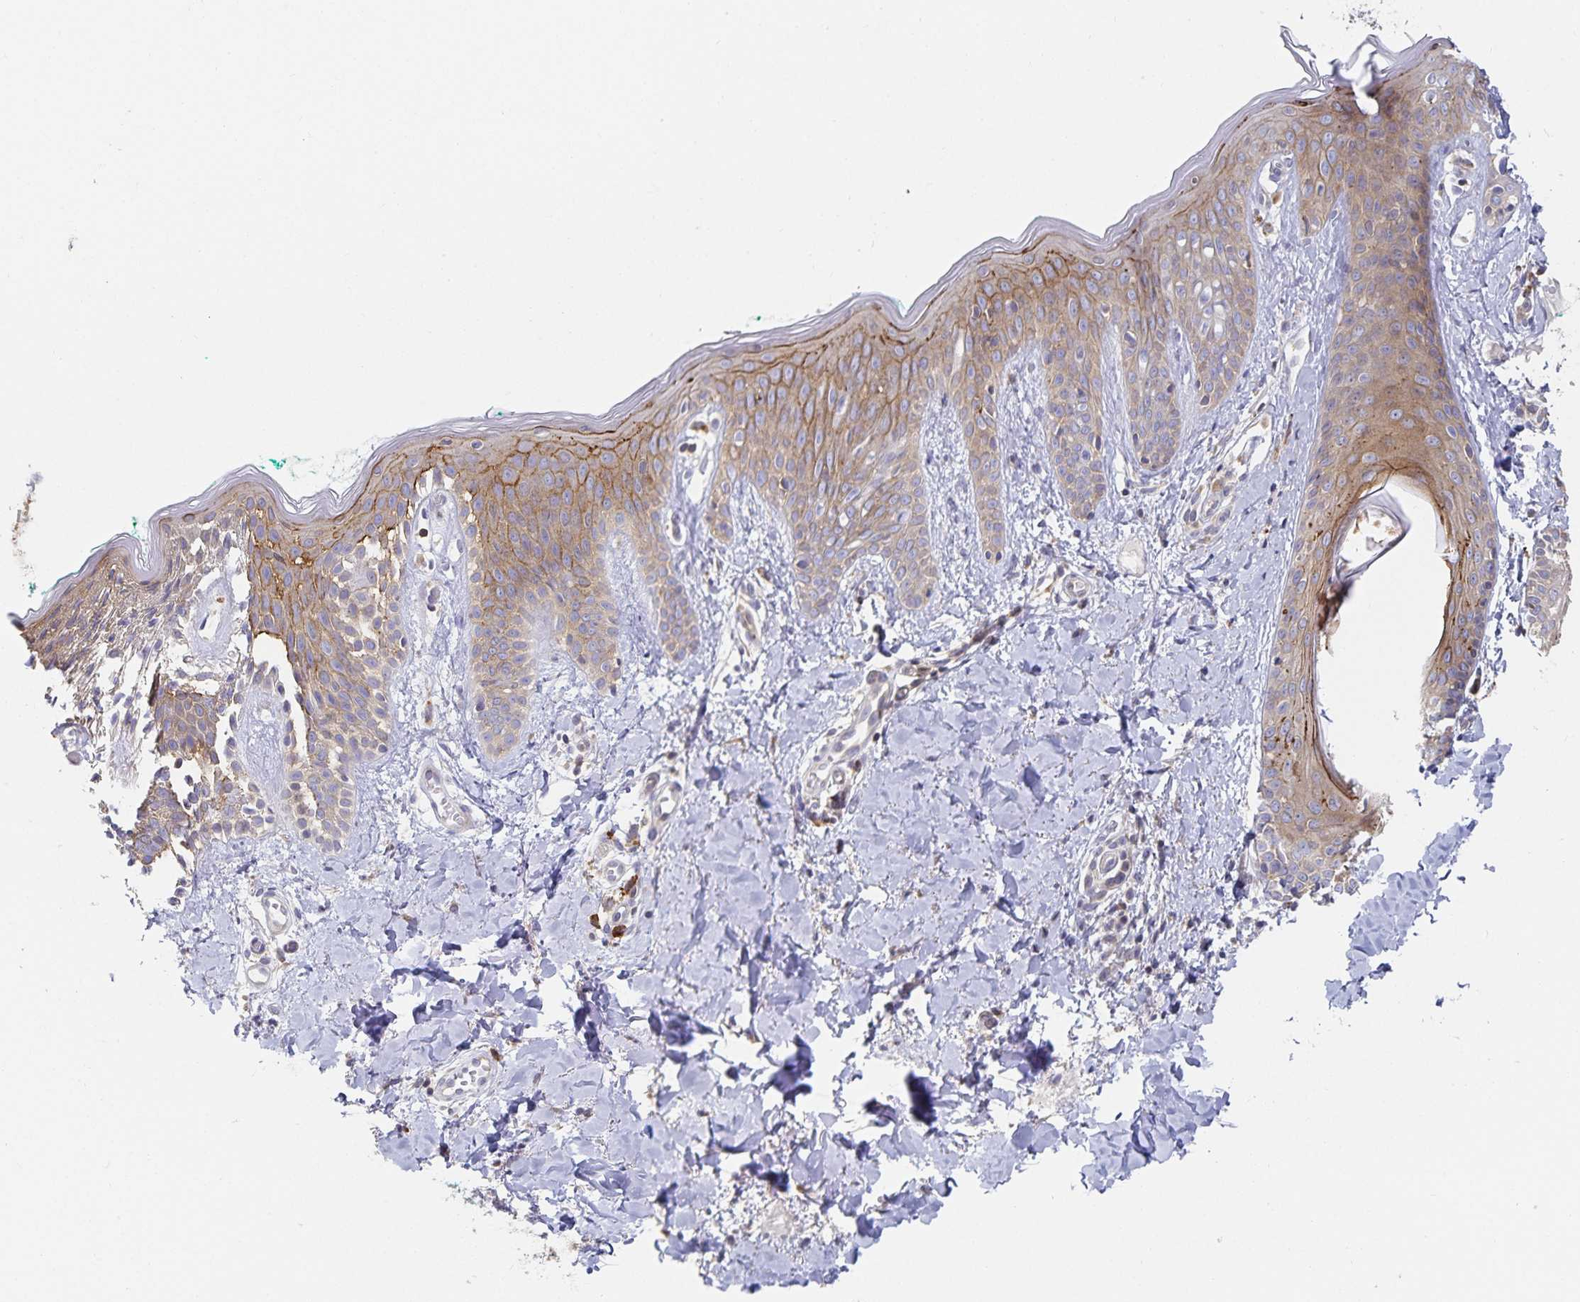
{"staining": {"intensity": "weak", "quantity": "<25%", "location": "cytoplasmic/membranous"}, "tissue": "skin", "cell_type": "Fibroblasts", "image_type": "normal", "snomed": [{"axis": "morphology", "description": "Normal tissue, NOS"}, {"axis": "topography", "description": "Skin"}], "caption": "Fibroblasts are negative for protein expression in normal human skin. The staining is performed using DAB (3,3'-diaminobenzidine) brown chromogen with nuclei counter-stained in using hematoxylin.", "gene": "NOMO1", "patient": {"sex": "male", "age": 16}}